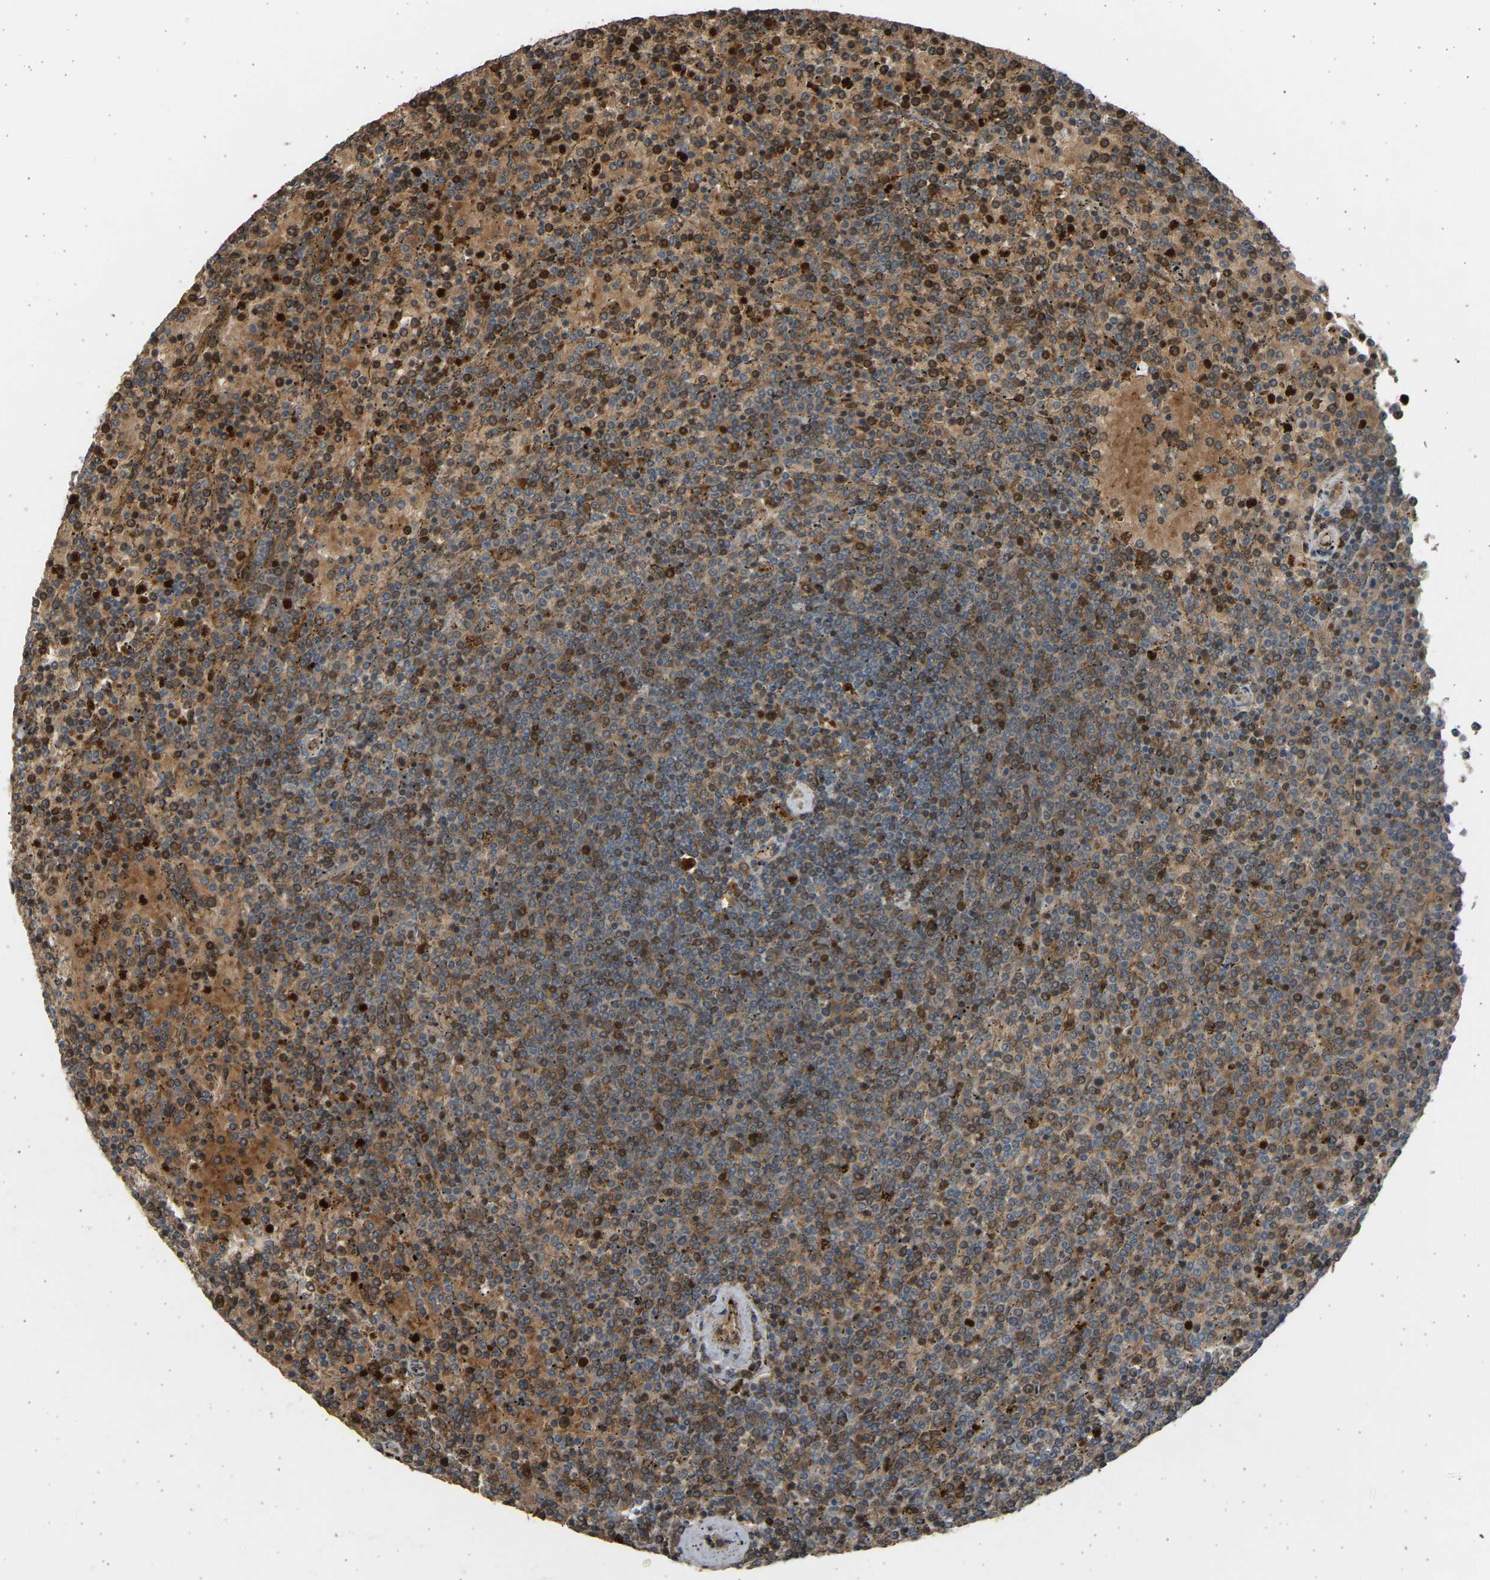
{"staining": {"intensity": "strong", "quantity": ">75%", "location": "cytoplasmic/membranous"}, "tissue": "lymphoma", "cell_type": "Tumor cells", "image_type": "cancer", "snomed": [{"axis": "morphology", "description": "Malignant lymphoma, non-Hodgkin's type, Low grade"}, {"axis": "topography", "description": "Spleen"}], "caption": "Immunohistochemical staining of malignant lymphoma, non-Hodgkin's type (low-grade) demonstrates high levels of strong cytoplasmic/membranous positivity in about >75% of tumor cells.", "gene": "BIRC2", "patient": {"sex": "female", "age": 77}}